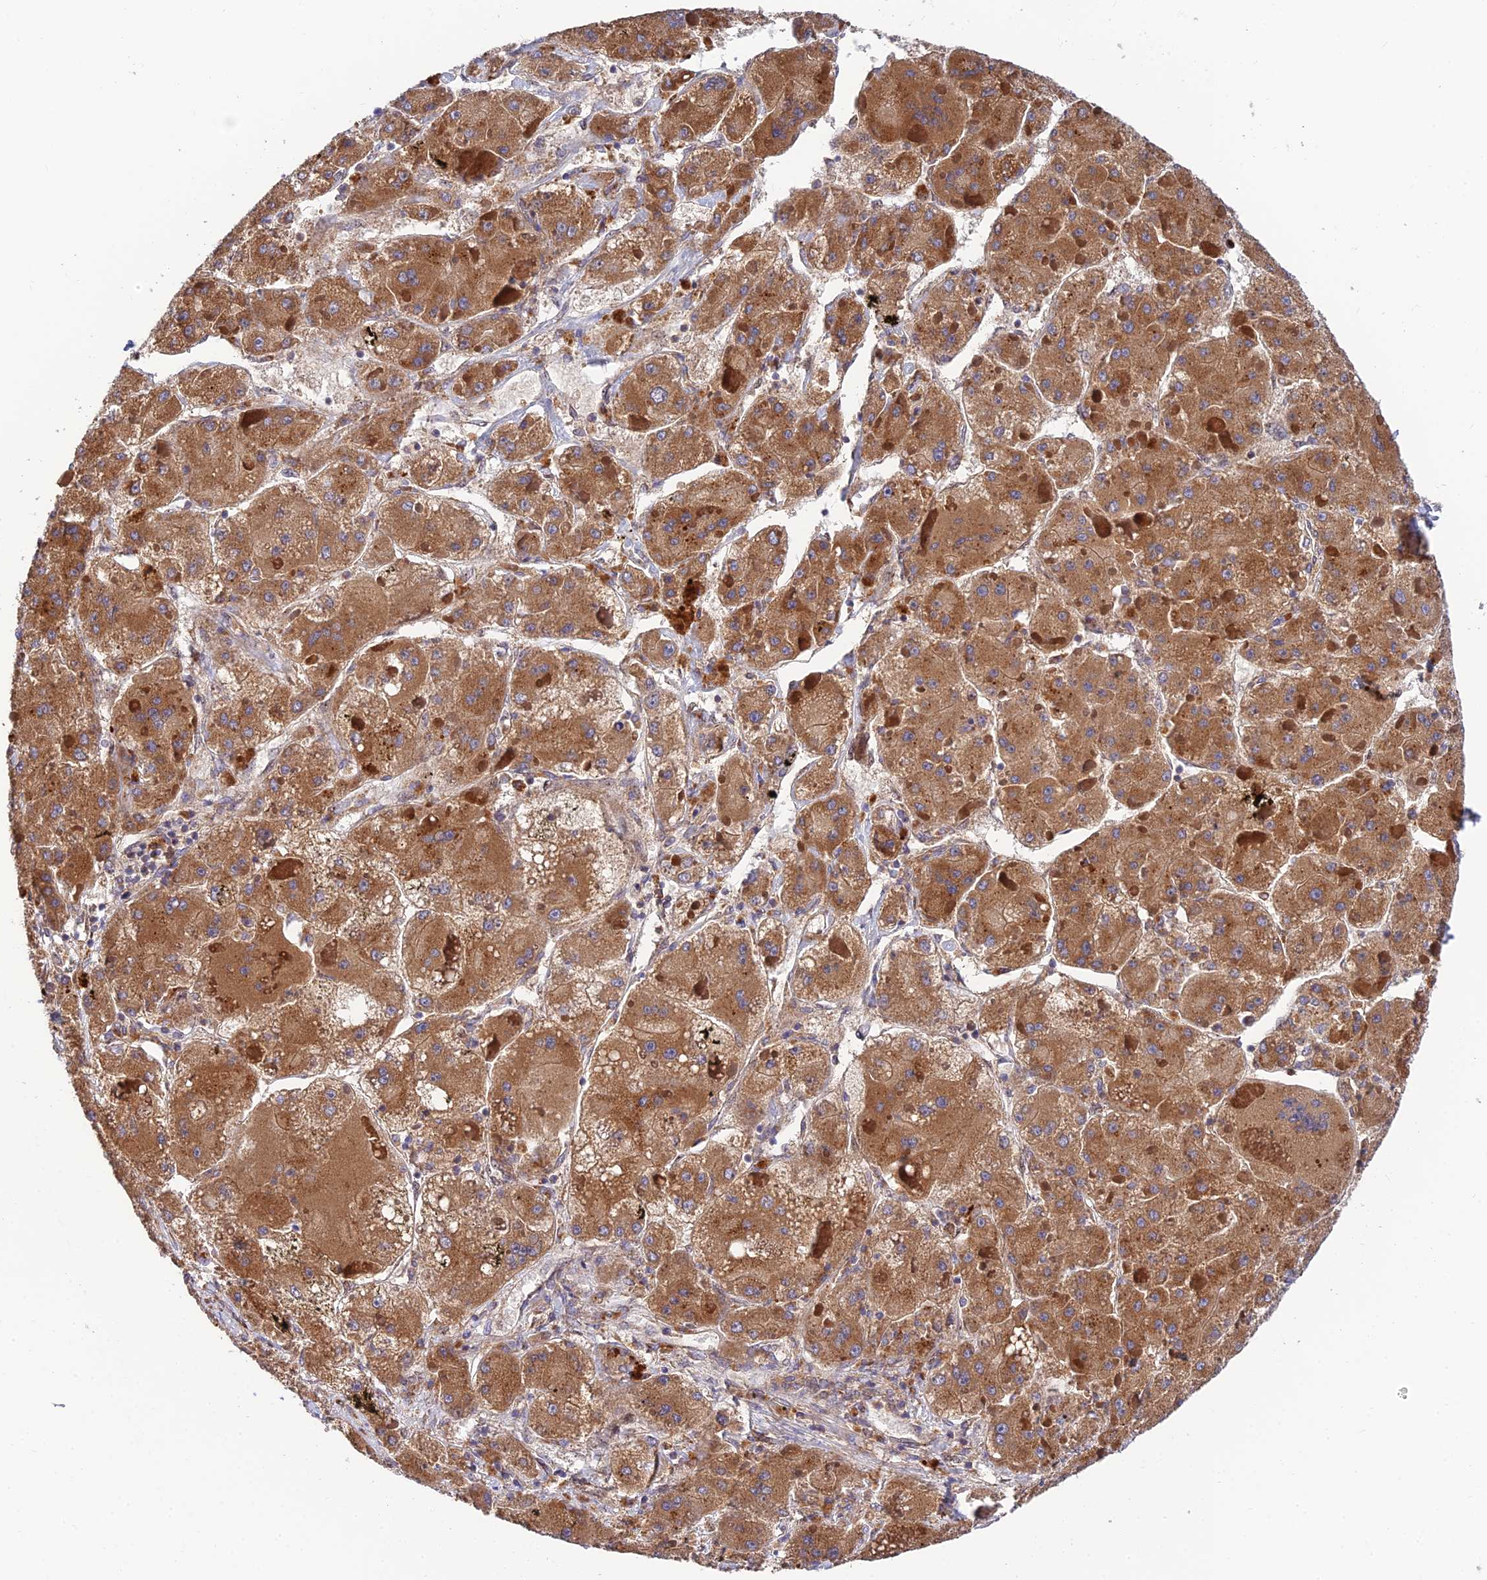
{"staining": {"intensity": "moderate", "quantity": ">75%", "location": "cytoplasmic/membranous"}, "tissue": "liver cancer", "cell_type": "Tumor cells", "image_type": "cancer", "snomed": [{"axis": "morphology", "description": "Carcinoma, Hepatocellular, NOS"}, {"axis": "topography", "description": "Liver"}], "caption": "Hepatocellular carcinoma (liver) tissue exhibits moderate cytoplasmic/membranous positivity in about >75% of tumor cells, visualized by immunohistochemistry.", "gene": "PODNL1", "patient": {"sex": "female", "age": 73}}